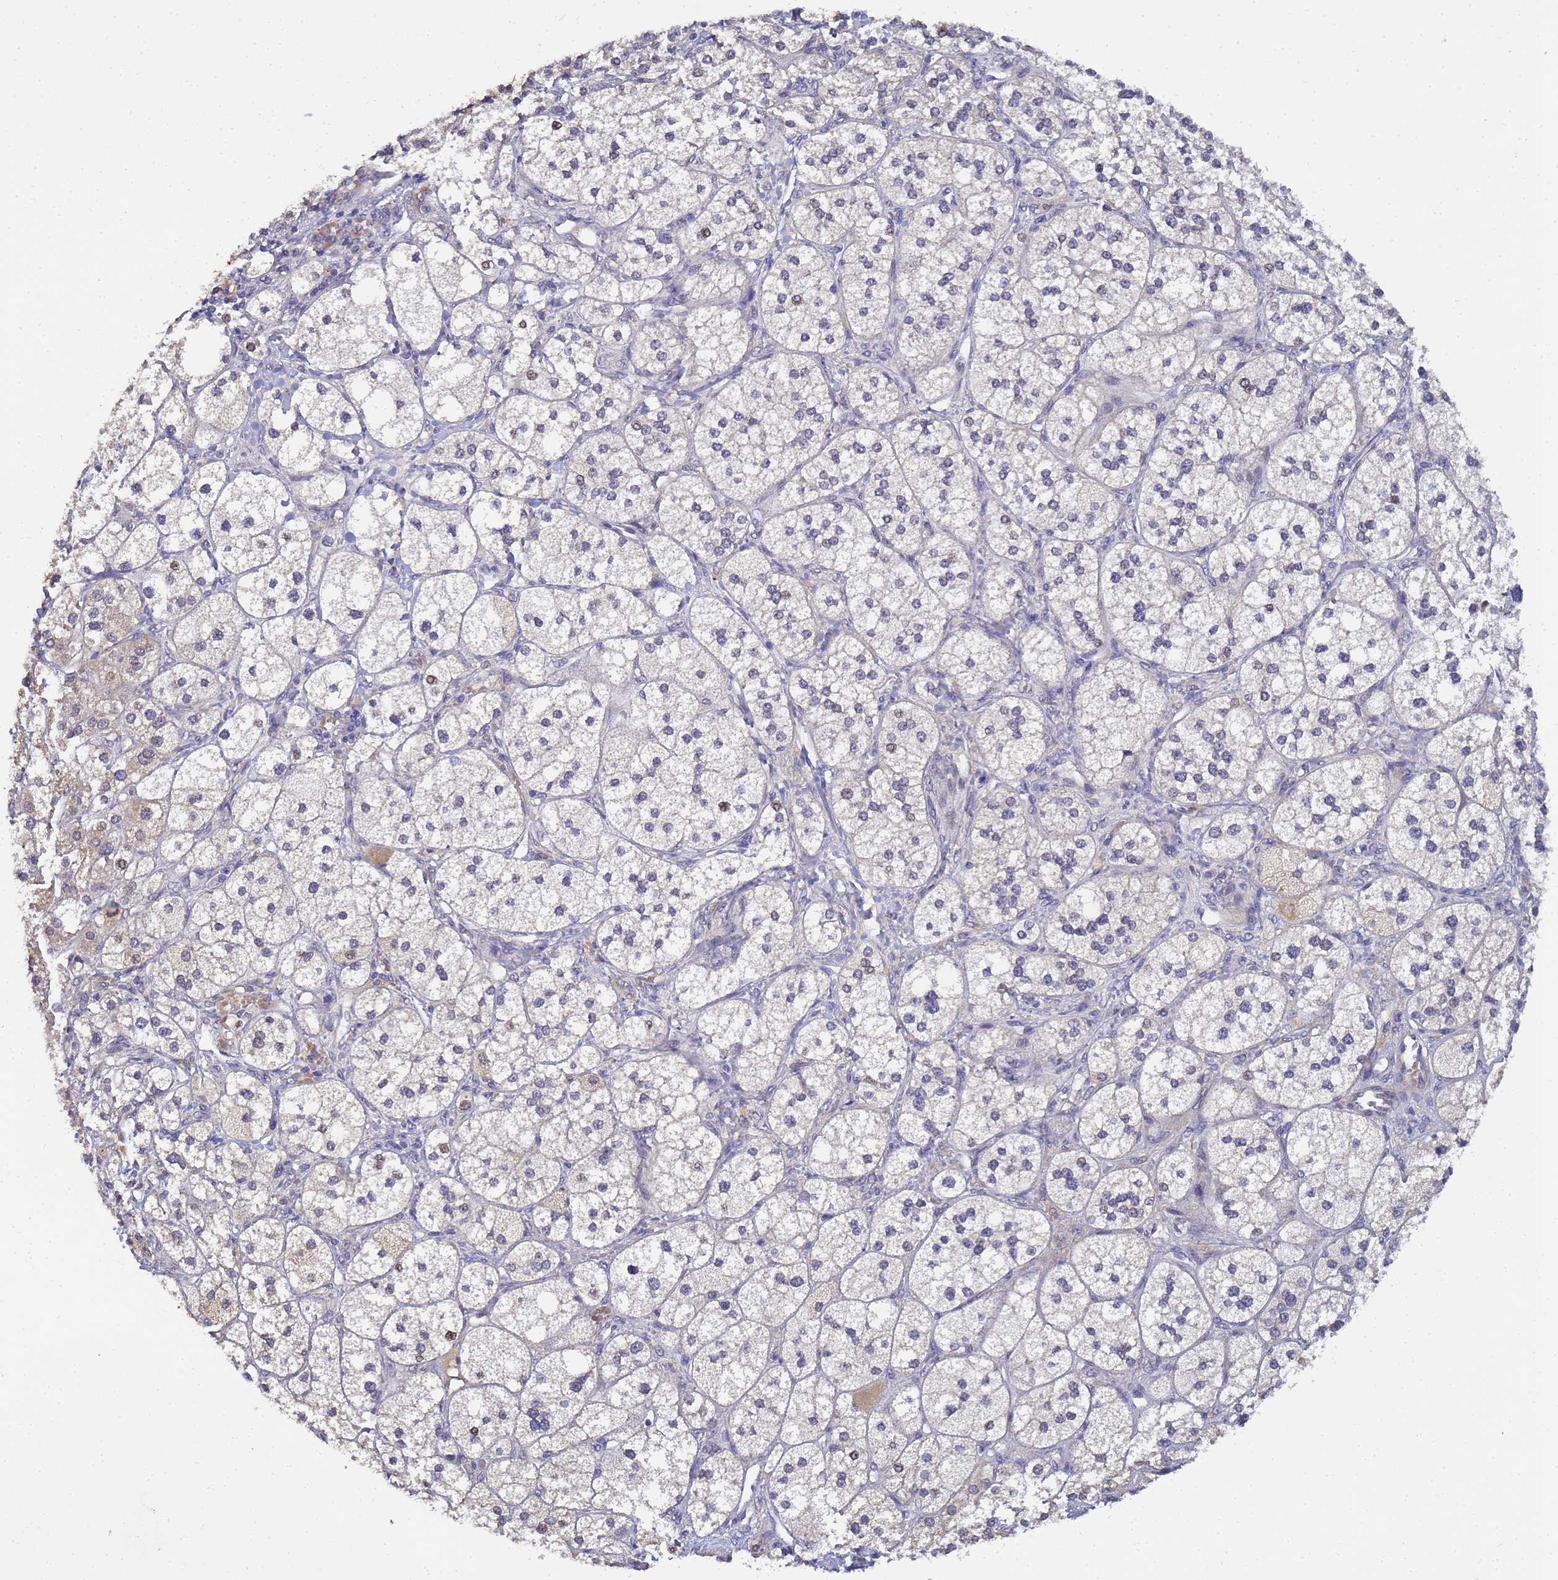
{"staining": {"intensity": "weak", "quantity": "<25%", "location": "nuclear"}, "tissue": "adrenal gland", "cell_type": "Glandular cells", "image_type": "normal", "snomed": [{"axis": "morphology", "description": "Normal tissue, NOS"}, {"axis": "topography", "description": "Adrenal gland"}], "caption": "This is an immunohistochemistry histopathology image of normal human adrenal gland. There is no staining in glandular cells.", "gene": "TBCD", "patient": {"sex": "male", "age": 61}}